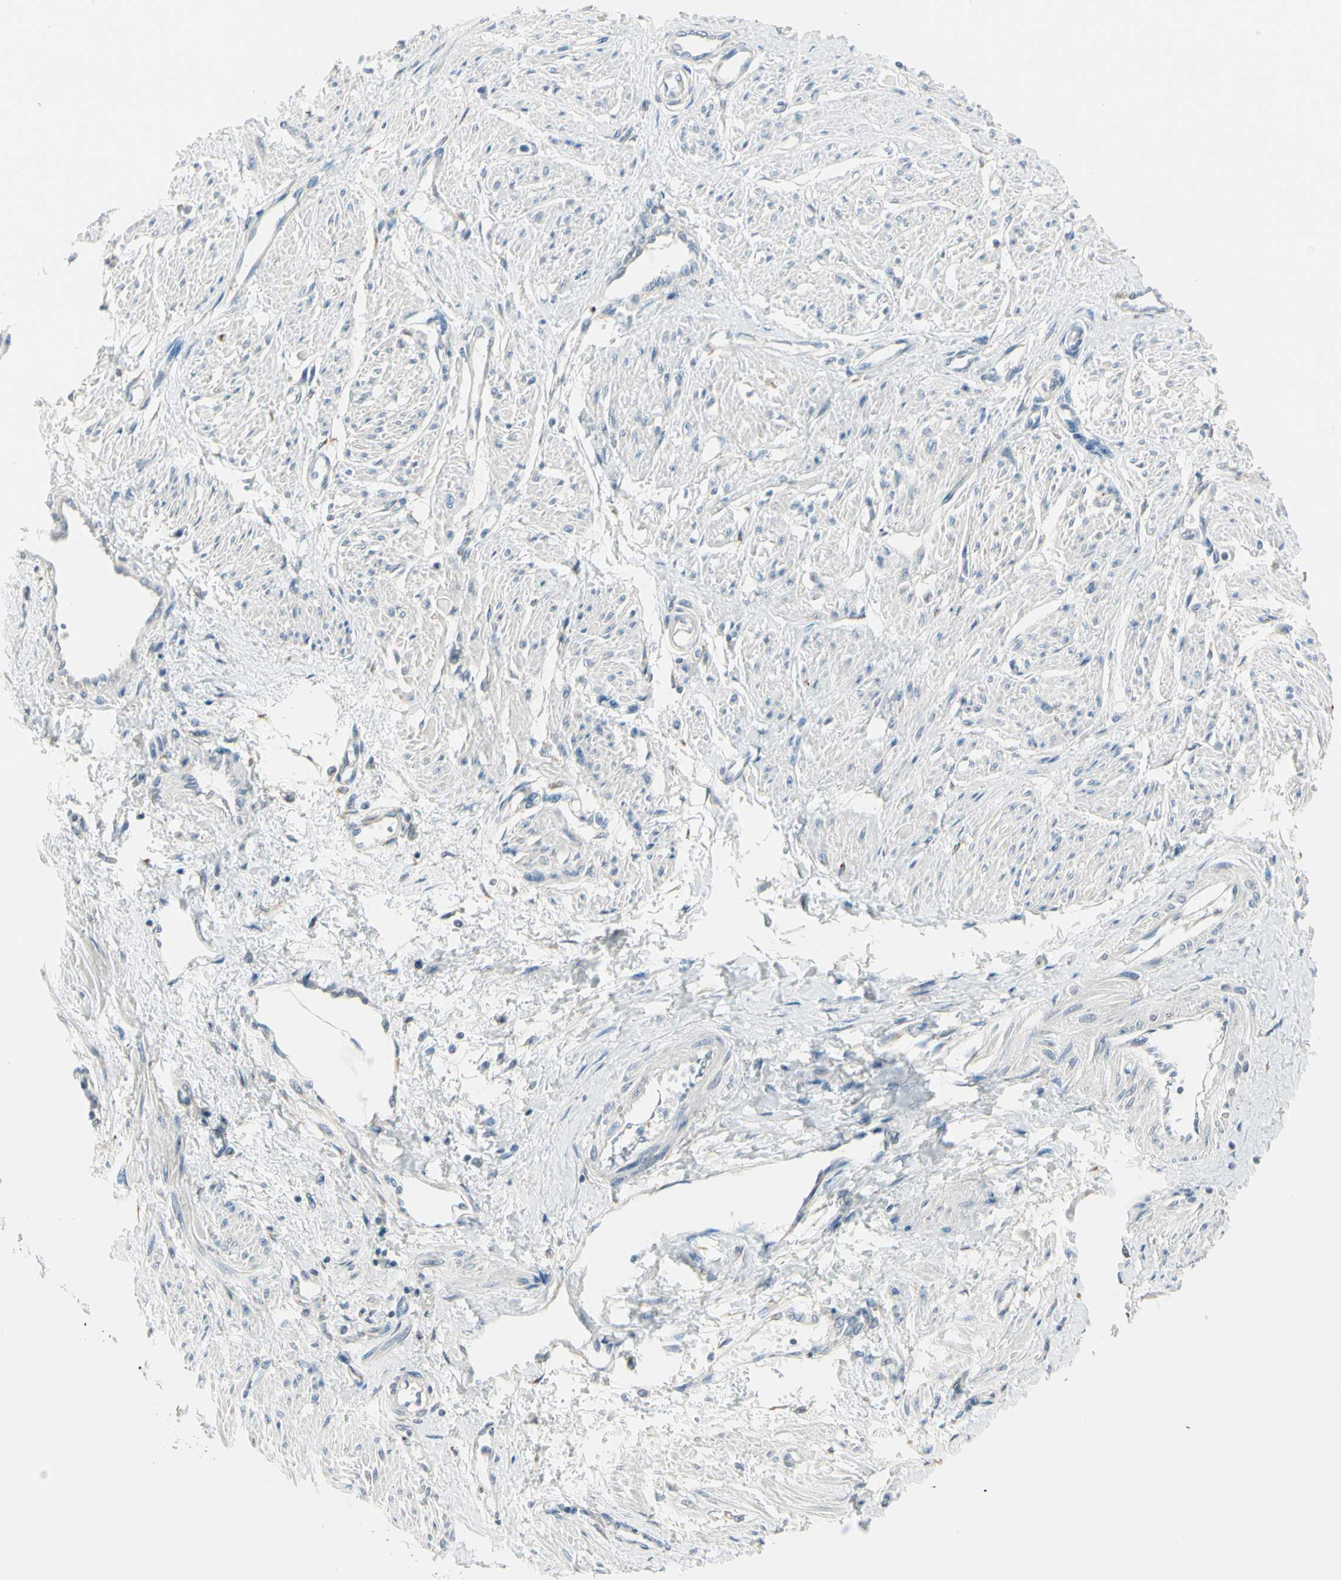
{"staining": {"intensity": "negative", "quantity": "none", "location": "none"}, "tissue": "smooth muscle", "cell_type": "Smooth muscle cells", "image_type": "normal", "snomed": [{"axis": "morphology", "description": "Normal tissue, NOS"}, {"axis": "topography", "description": "Smooth muscle"}, {"axis": "topography", "description": "Uterus"}], "caption": "Protein analysis of normal smooth muscle exhibits no significant staining in smooth muscle cells. (DAB immunohistochemistry, high magnification).", "gene": "DUSP12", "patient": {"sex": "female", "age": 39}}